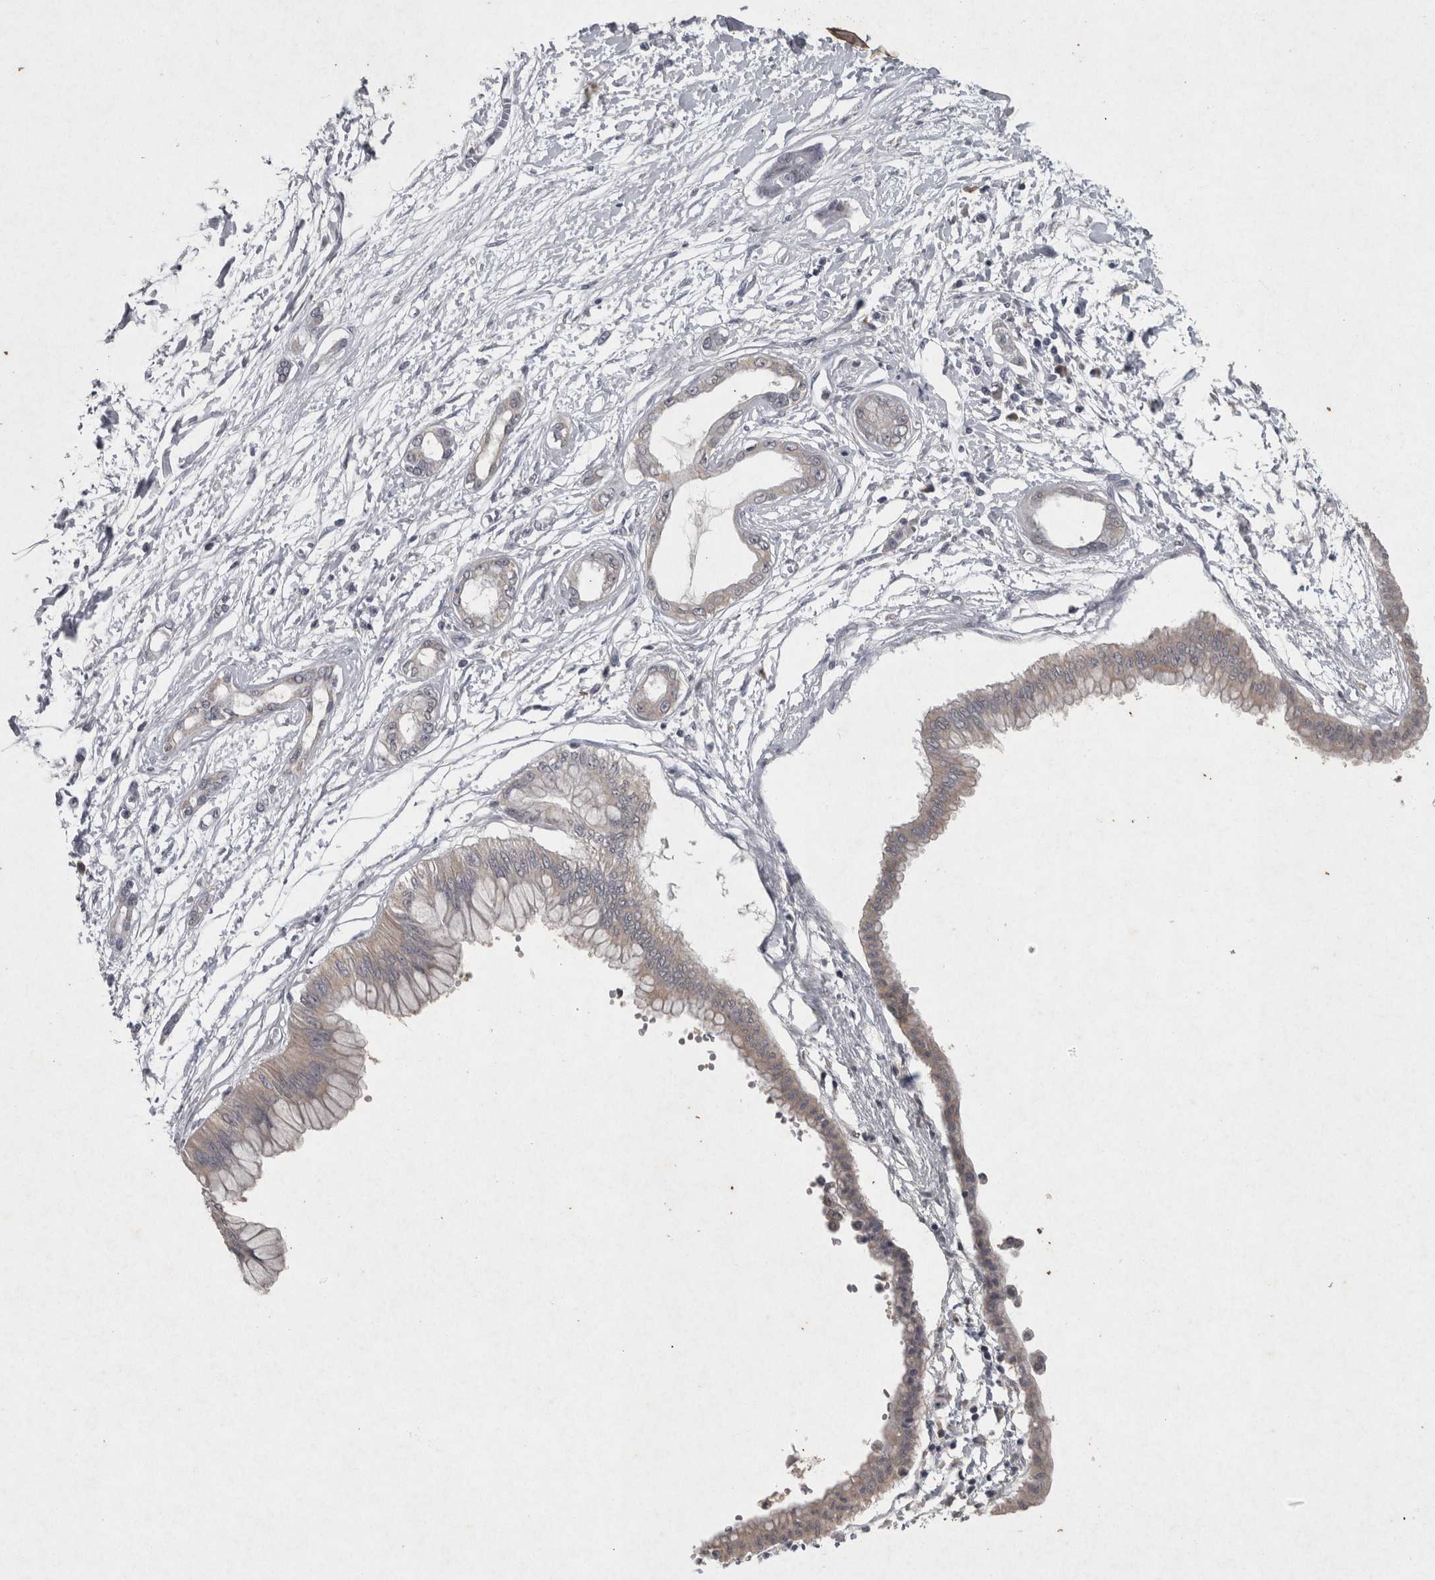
{"staining": {"intensity": "weak", "quantity": ">75%", "location": "cytoplasmic/membranous"}, "tissue": "pancreatic cancer", "cell_type": "Tumor cells", "image_type": "cancer", "snomed": [{"axis": "morphology", "description": "Adenocarcinoma, NOS"}, {"axis": "topography", "description": "Pancreas"}], "caption": "Adenocarcinoma (pancreatic) stained with immunohistochemistry (IHC) shows weak cytoplasmic/membranous expression in about >75% of tumor cells.", "gene": "WNT7A", "patient": {"sex": "male", "age": 56}}